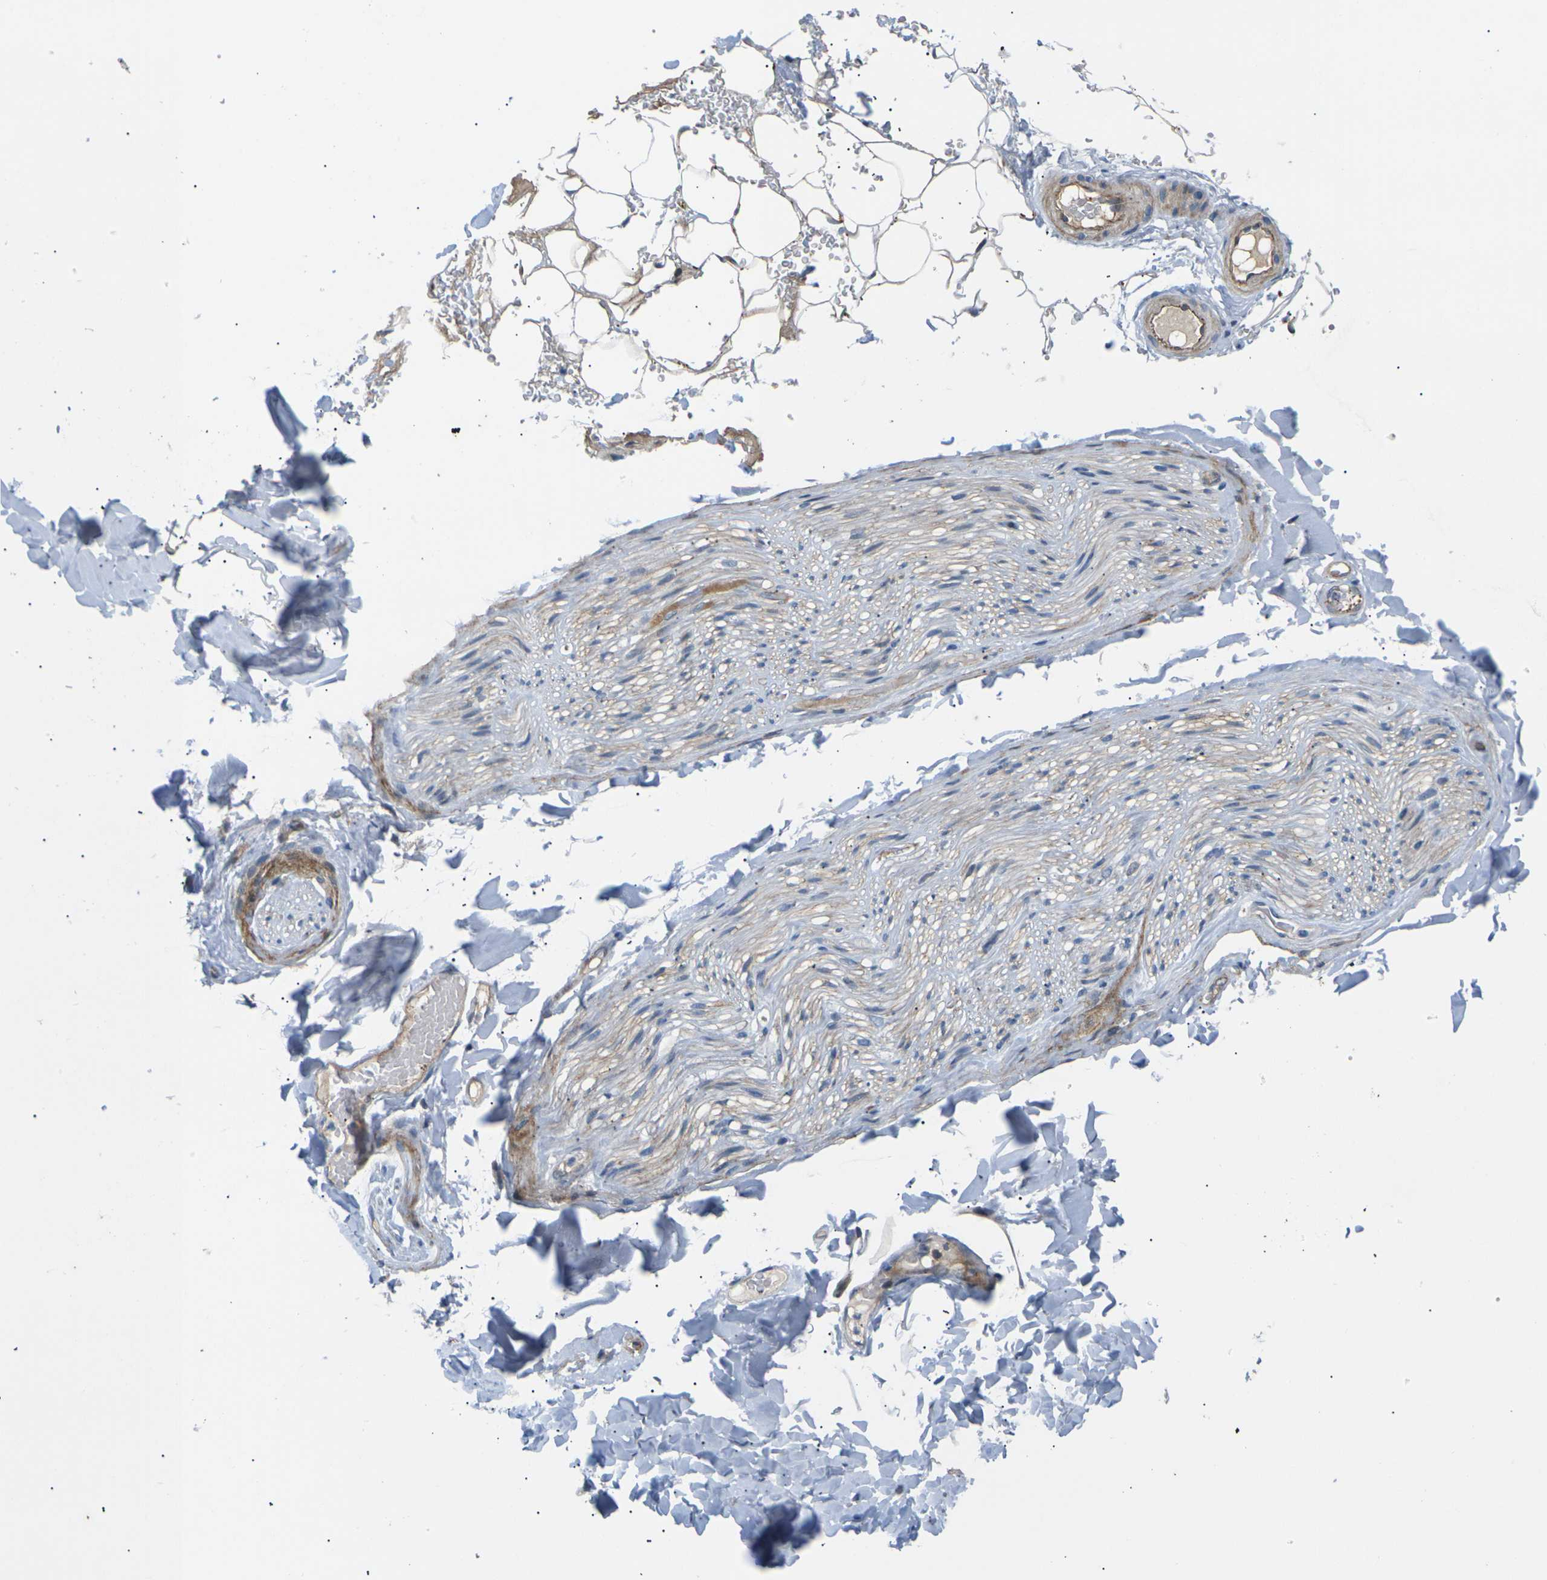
{"staining": {"intensity": "weak", "quantity": "<25%", "location": "cytoplasmic/membranous"}, "tissue": "adipose tissue", "cell_type": "Adipocytes", "image_type": "normal", "snomed": [{"axis": "morphology", "description": "Normal tissue, NOS"}, {"axis": "topography", "description": "Peripheral nerve tissue"}], "caption": "Immunohistochemistry (IHC) of unremarkable human adipose tissue demonstrates no expression in adipocytes. The staining is performed using DAB (3,3'-diaminobenzidine) brown chromogen with nuclei counter-stained in using hematoxylin.", "gene": "RPS6KA3", "patient": {"sex": "male", "age": 70}}